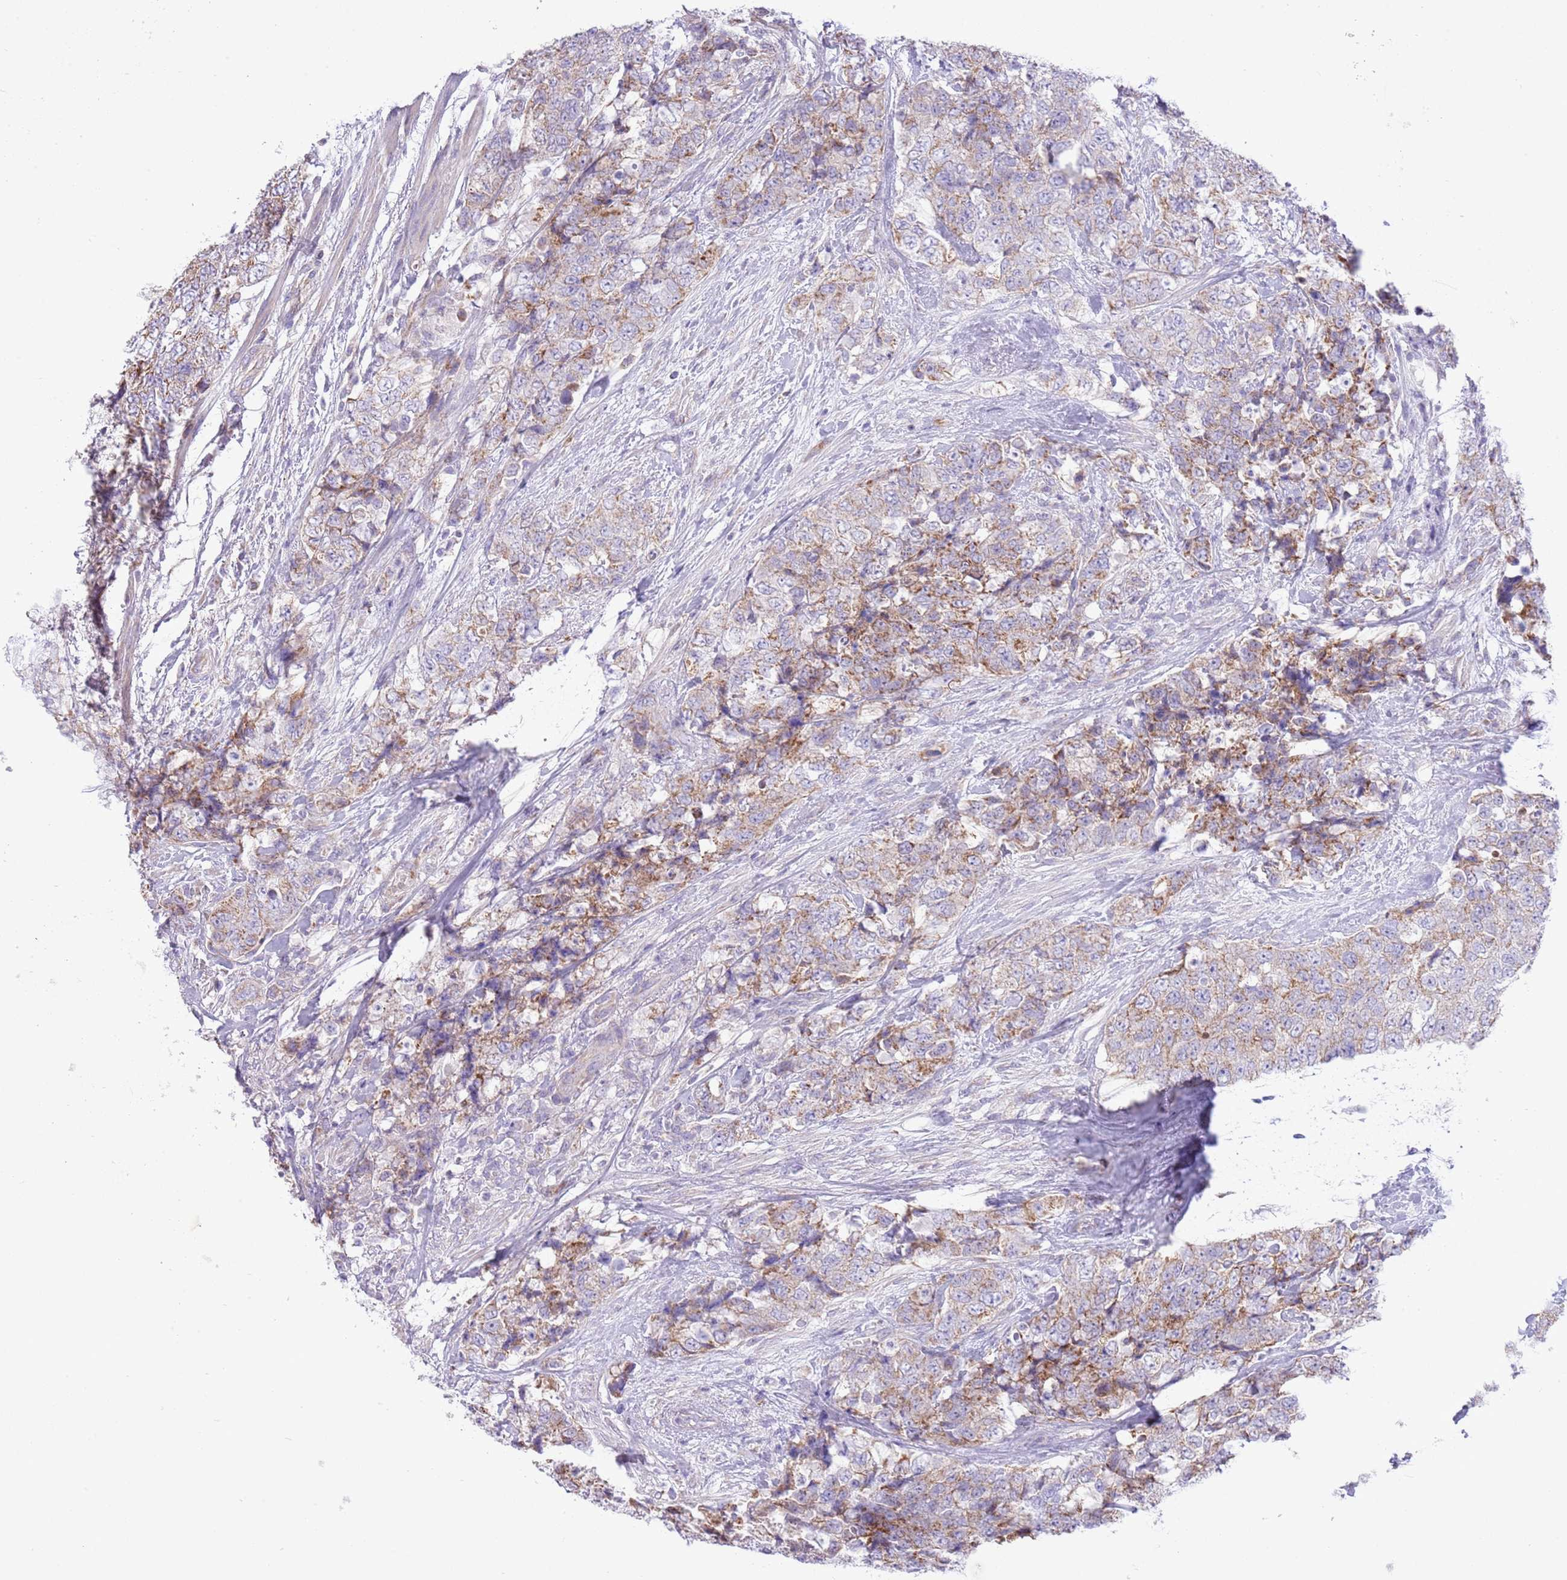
{"staining": {"intensity": "moderate", "quantity": "25%-75%", "location": "cytoplasmic/membranous"}, "tissue": "urothelial cancer", "cell_type": "Tumor cells", "image_type": "cancer", "snomed": [{"axis": "morphology", "description": "Urothelial carcinoma, High grade"}, {"axis": "topography", "description": "Urinary bladder"}], "caption": "Protein expression analysis of urothelial cancer exhibits moderate cytoplasmic/membranous staining in about 25%-75% of tumor cells.", "gene": "OAZ2", "patient": {"sex": "female", "age": 78}}